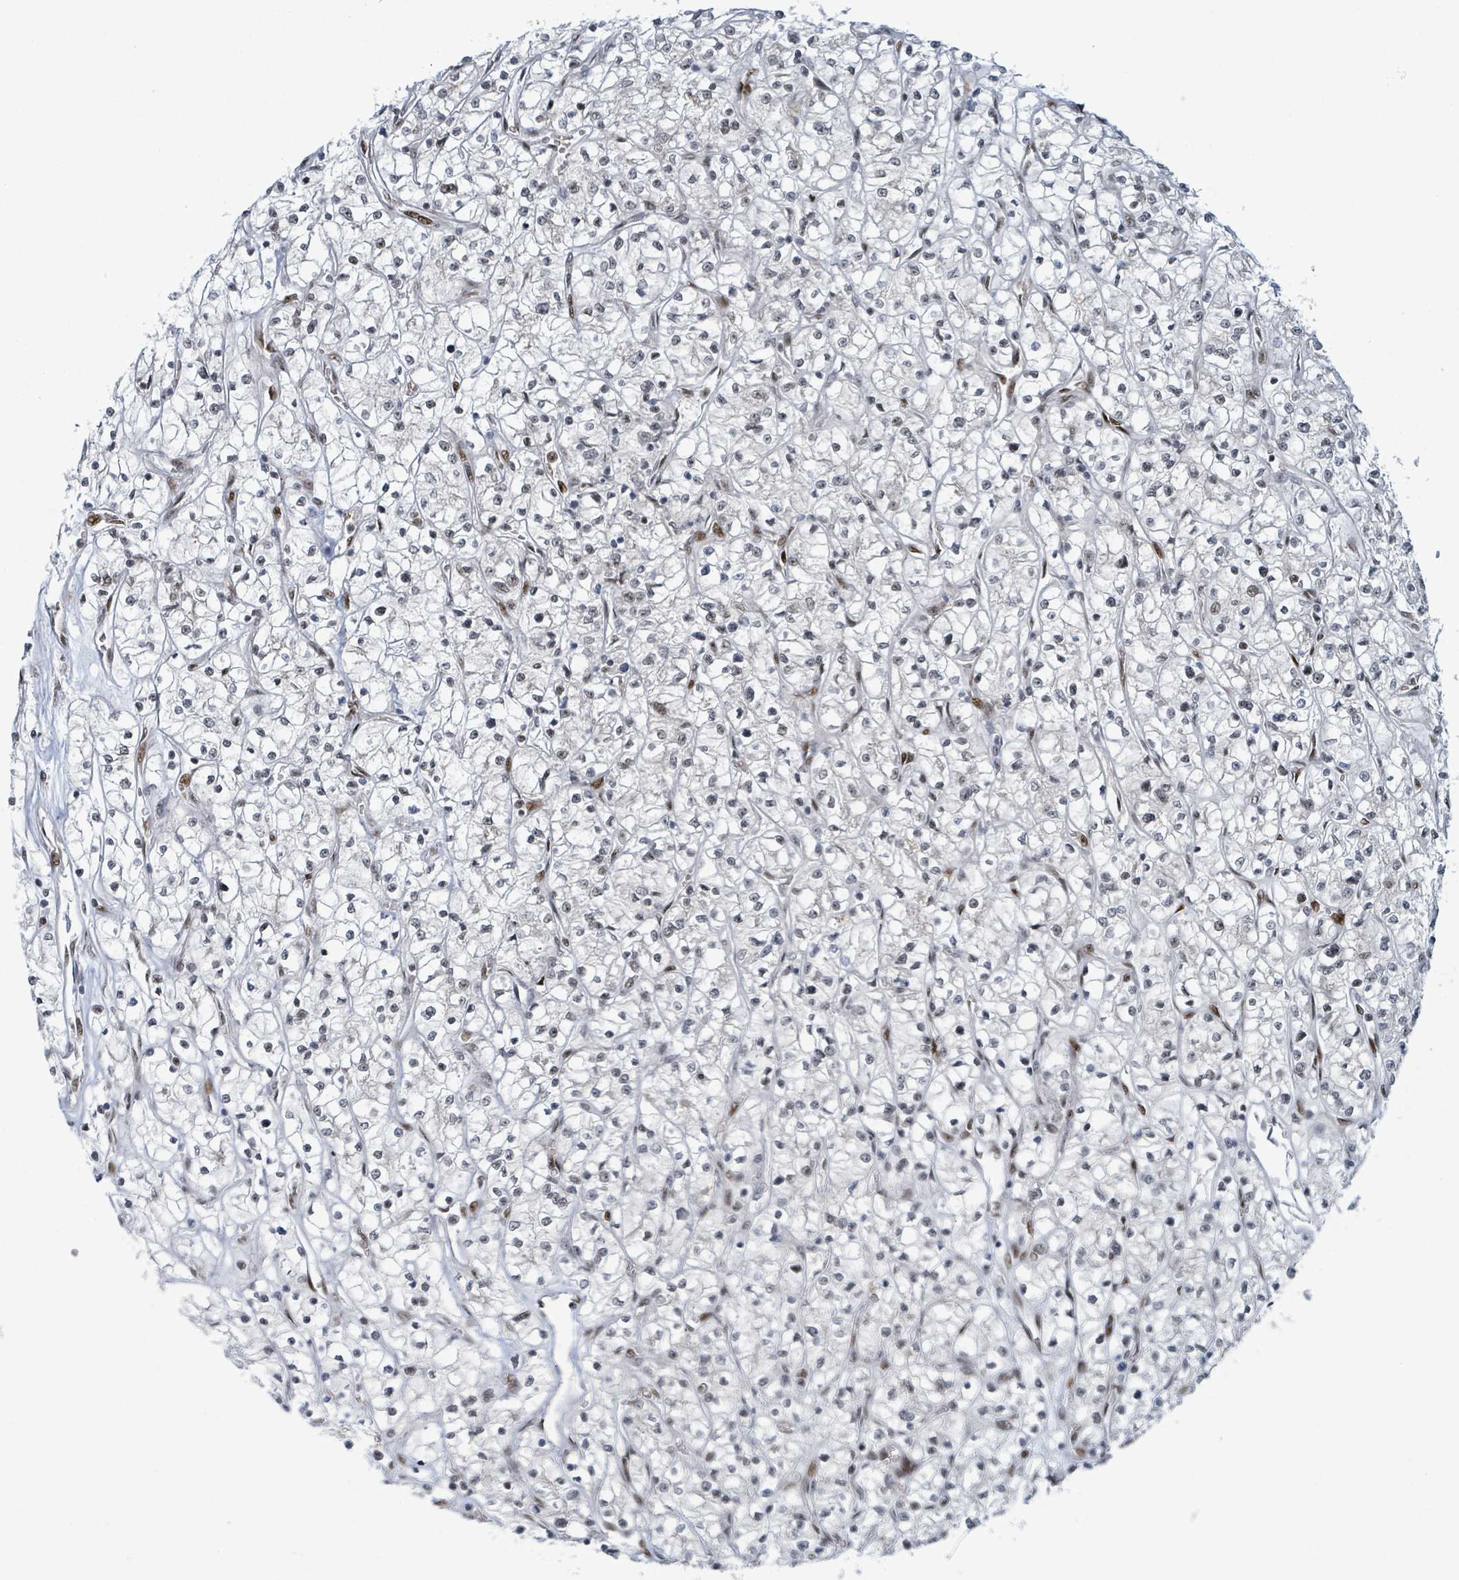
{"staining": {"intensity": "weak", "quantity": "<25%", "location": "nuclear"}, "tissue": "renal cancer", "cell_type": "Tumor cells", "image_type": "cancer", "snomed": [{"axis": "morphology", "description": "Adenocarcinoma, NOS"}, {"axis": "topography", "description": "Kidney"}], "caption": "Immunohistochemistry (IHC) image of renal cancer (adenocarcinoma) stained for a protein (brown), which displays no staining in tumor cells.", "gene": "KLF3", "patient": {"sex": "female", "age": 64}}